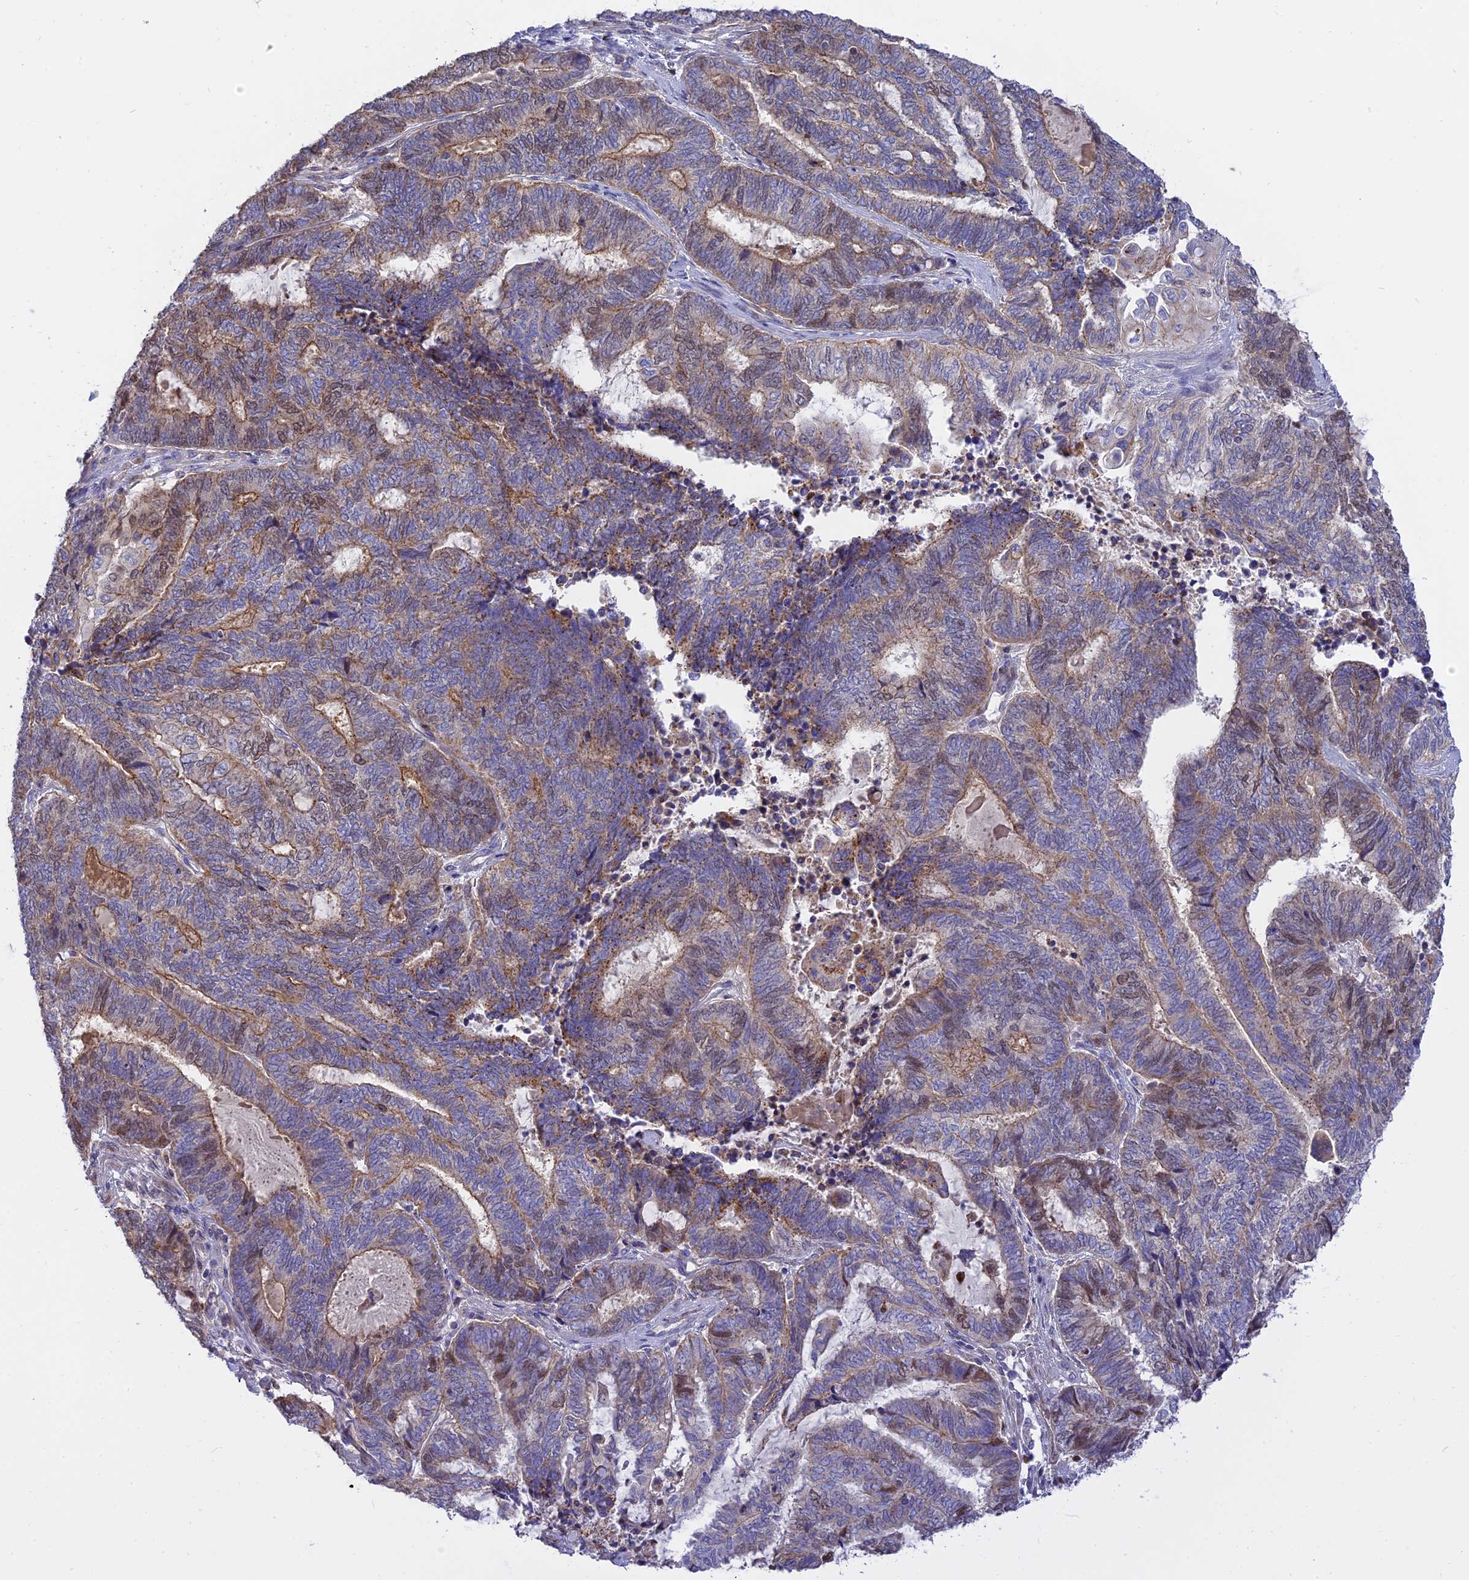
{"staining": {"intensity": "weak", "quantity": "25%-75%", "location": "cytoplasmic/membranous,nuclear"}, "tissue": "endometrial cancer", "cell_type": "Tumor cells", "image_type": "cancer", "snomed": [{"axis": "morphology", "description": "Adenocarcinoma, NOS"}, {"axis": "topography", "description": "Uterus"}, {"axis": "topography", "description": "Endometrium"}], "caption": "Immunohistochemistry image of neoplastic tissue: human endometrial cancer stained using immunohistochemistry (IHC) displays low levels of weak protein expression localized specifically in the cytoplasmic/membranous and nuclear of tumor cells, appearing as a cytoplasmic/membranous and nuclear brown color.", "gene": "CENPV", "patient": {"sex": "female", "age": 70}}